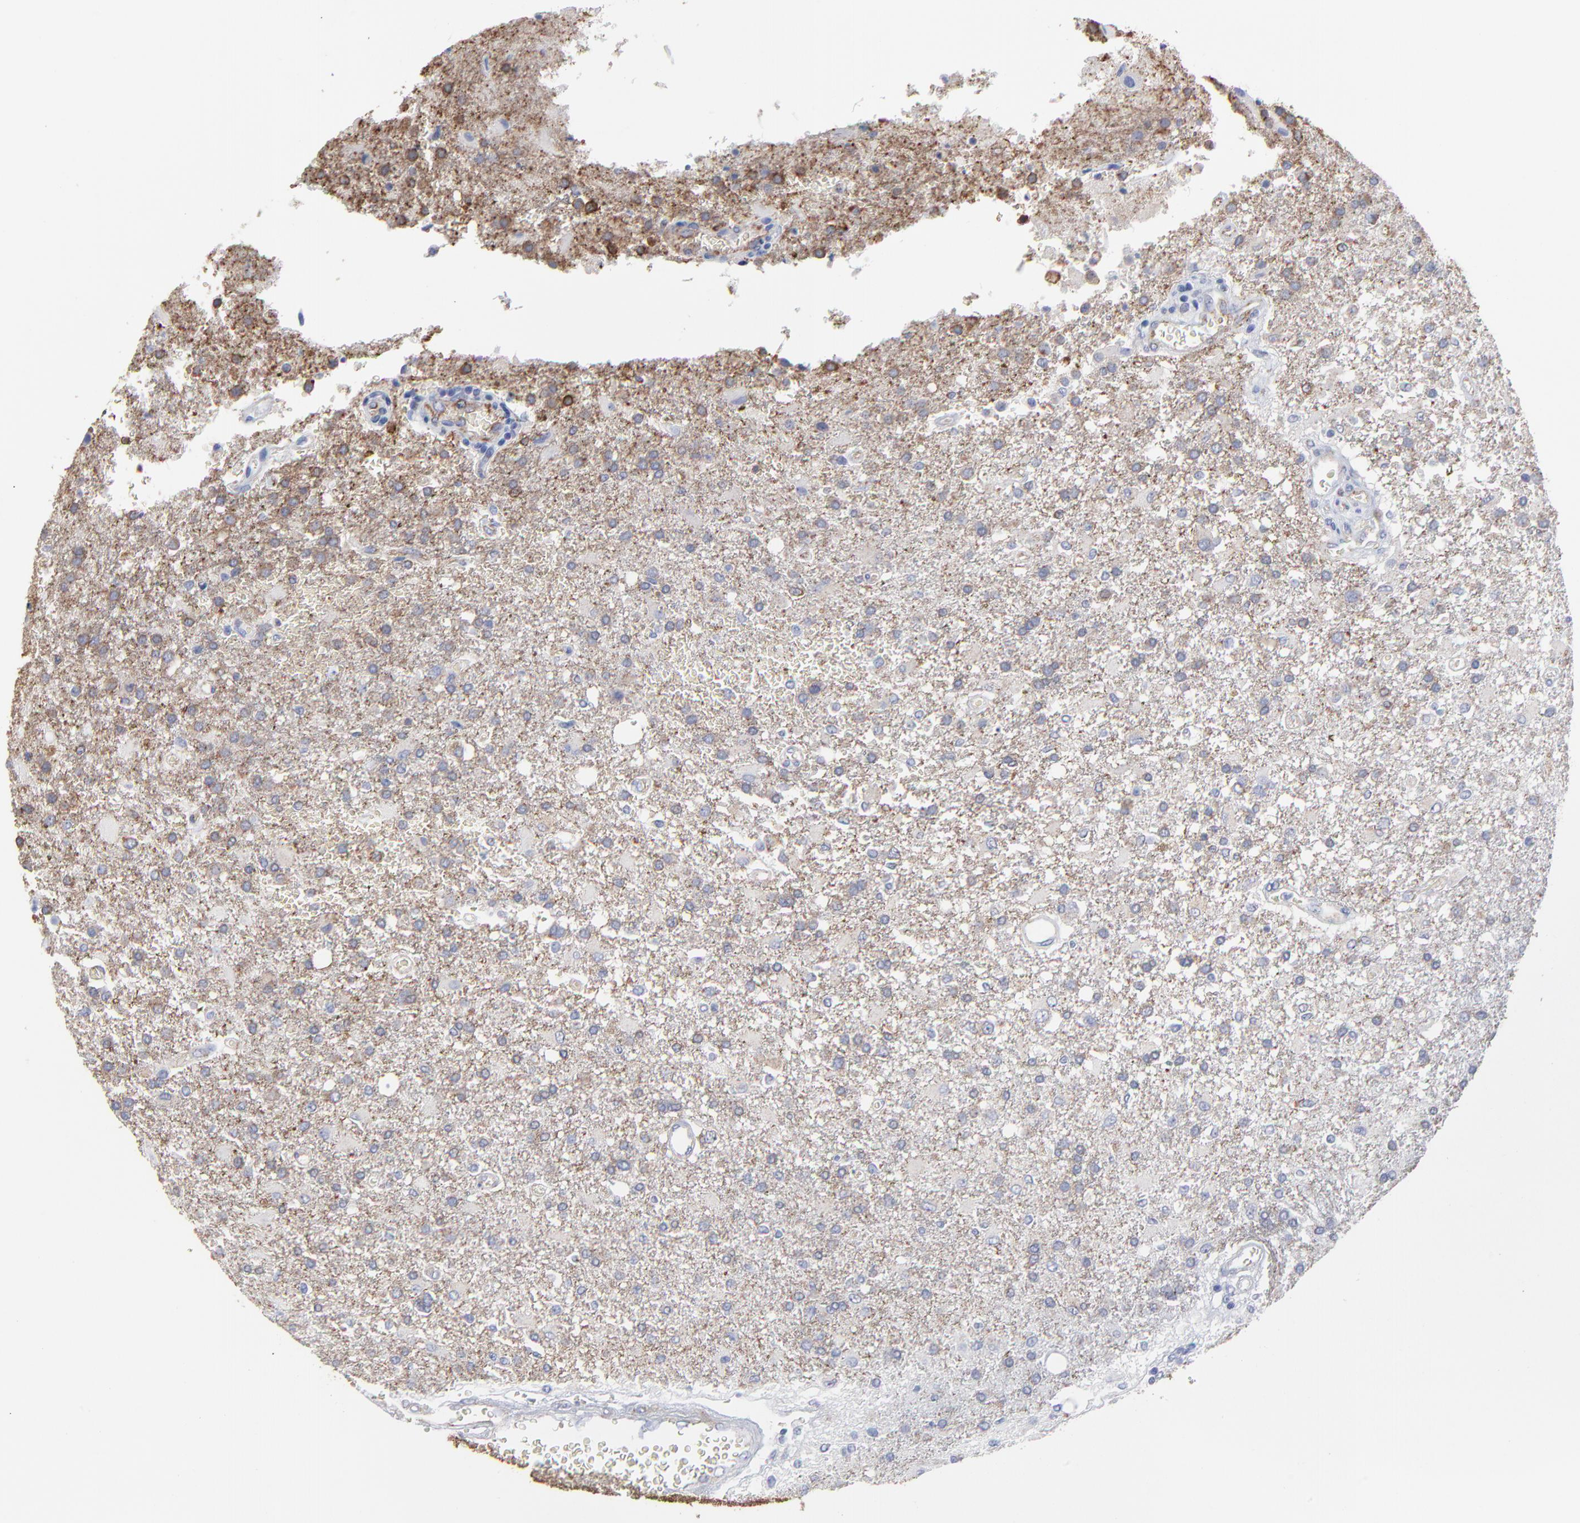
{"staining": {"intensity": "moderate", "quantity": "<25%", "location": "cytoplasmic/membranous"}, "tissue": "glioma", "cell_type": "Tumor cells", "image_type": "cancer", "snomed": [{"axis": "morphology", "description": "Glioma, malignant, High grade"}, {"axis": "topography", "description": "Cerebral cortex"}], "caption": "Glioma stained with immunohistochemistry (IHC) demonstrates moderate cytoplasmic/membranous positivity in about <25% of tumor cells.", "gene": "CNTN3", "patient": {"sex": "male", "age": 79}}